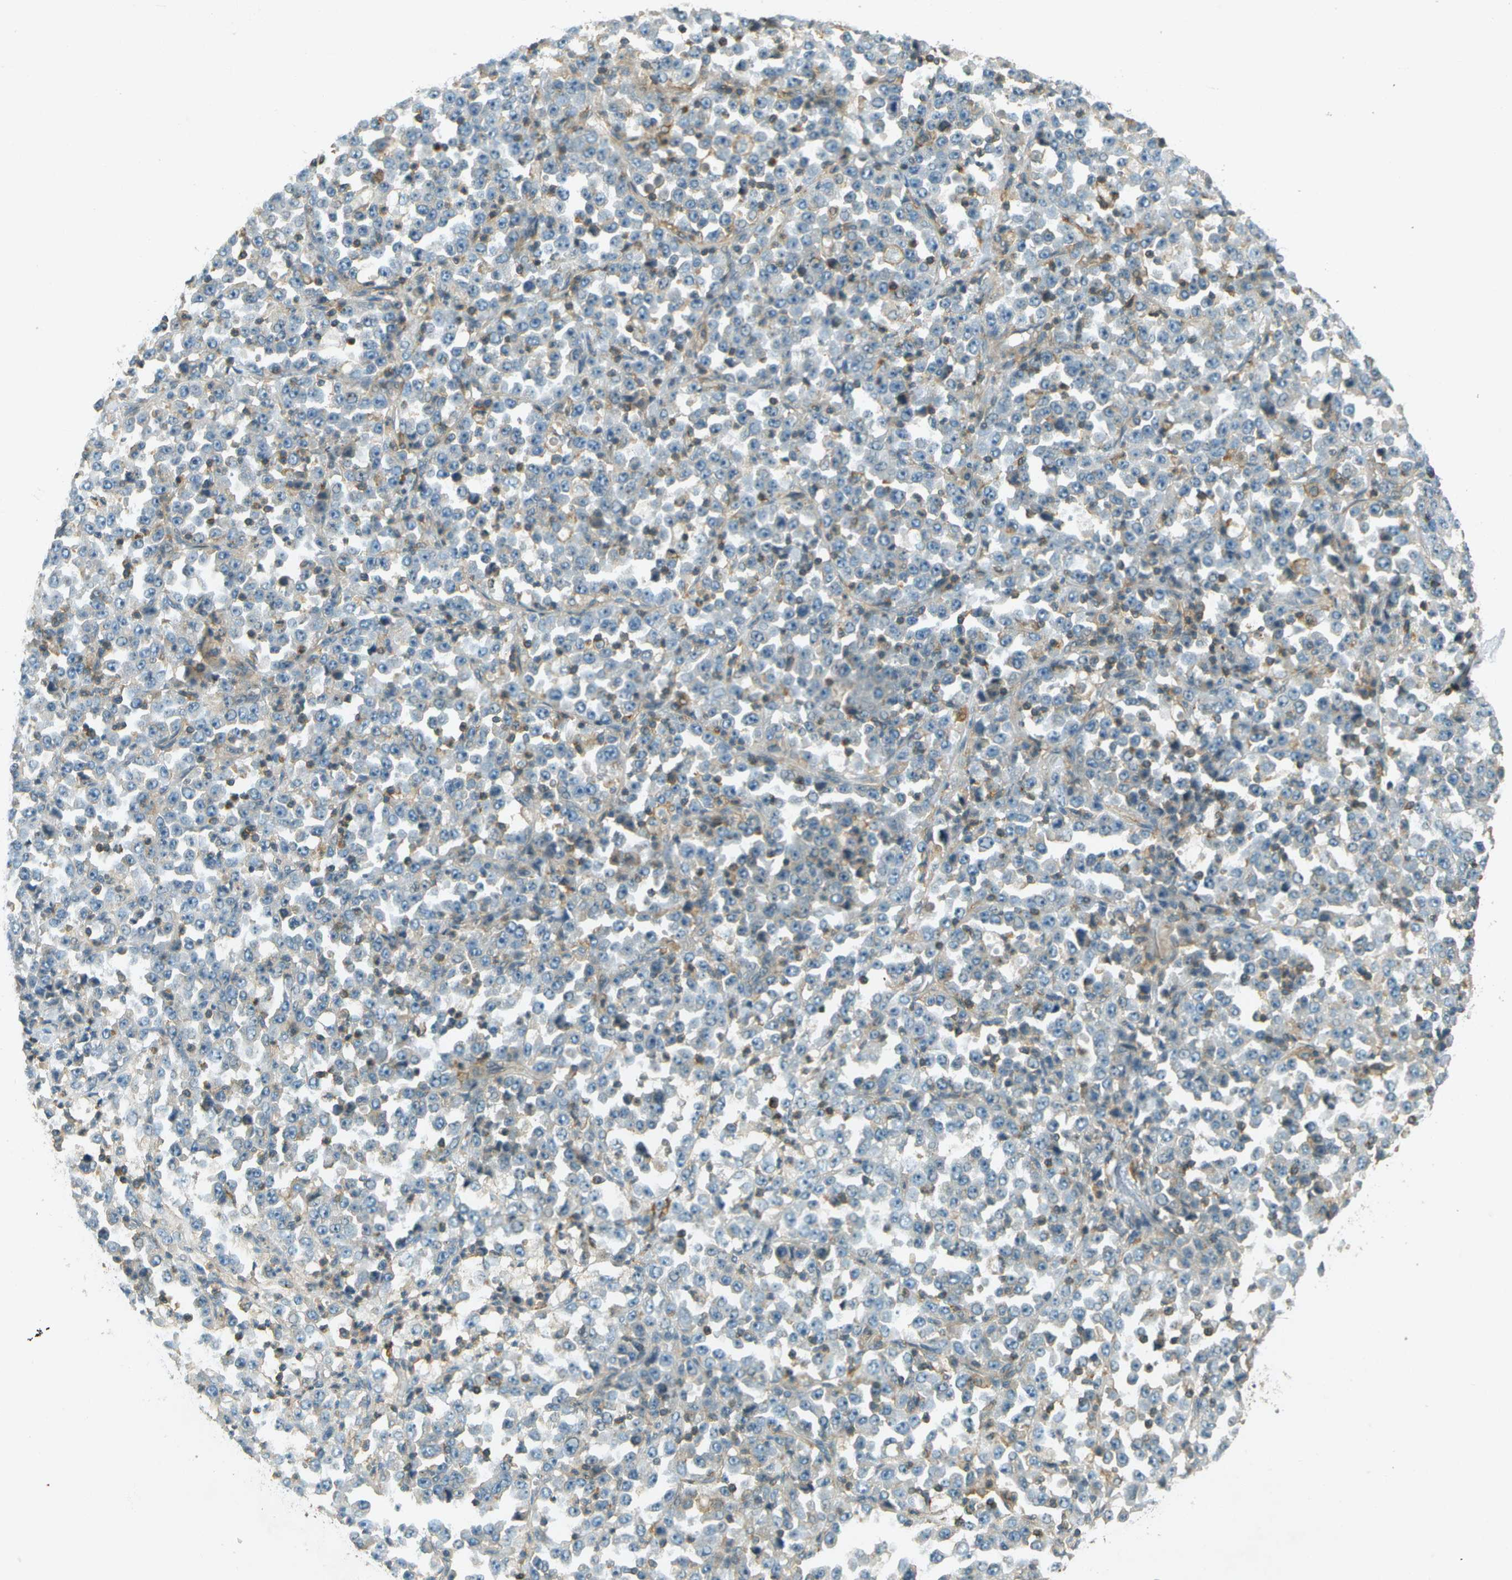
{"staining": {"intensity": "negative", "quantity": "none", "location": "none"}, "tissue": "stomach cancer", "cell_type": "Tumor cells", "image_type": "cancer", "snomed": [{"axis": "morphology", "description": "Normal tissue, NOS"}, {"axis": "morphology", "description": "Adenocarcinoma, NOS"}, {"axis": "topography", "description": "Stomach, upper"}, {"axis": "topography", "description": "Stomach"}], "caption": "High power microscopy histopathology image of an IHC image of stomach cancer (adenocarcinoma), revealing no significant positivity in tumor cells. (Brightfield microscopy of DAB immunohistochemistry (IHC) at high magnification).", "gene": "NUDT4", "patient": {"sex": "male", "age": 59}}